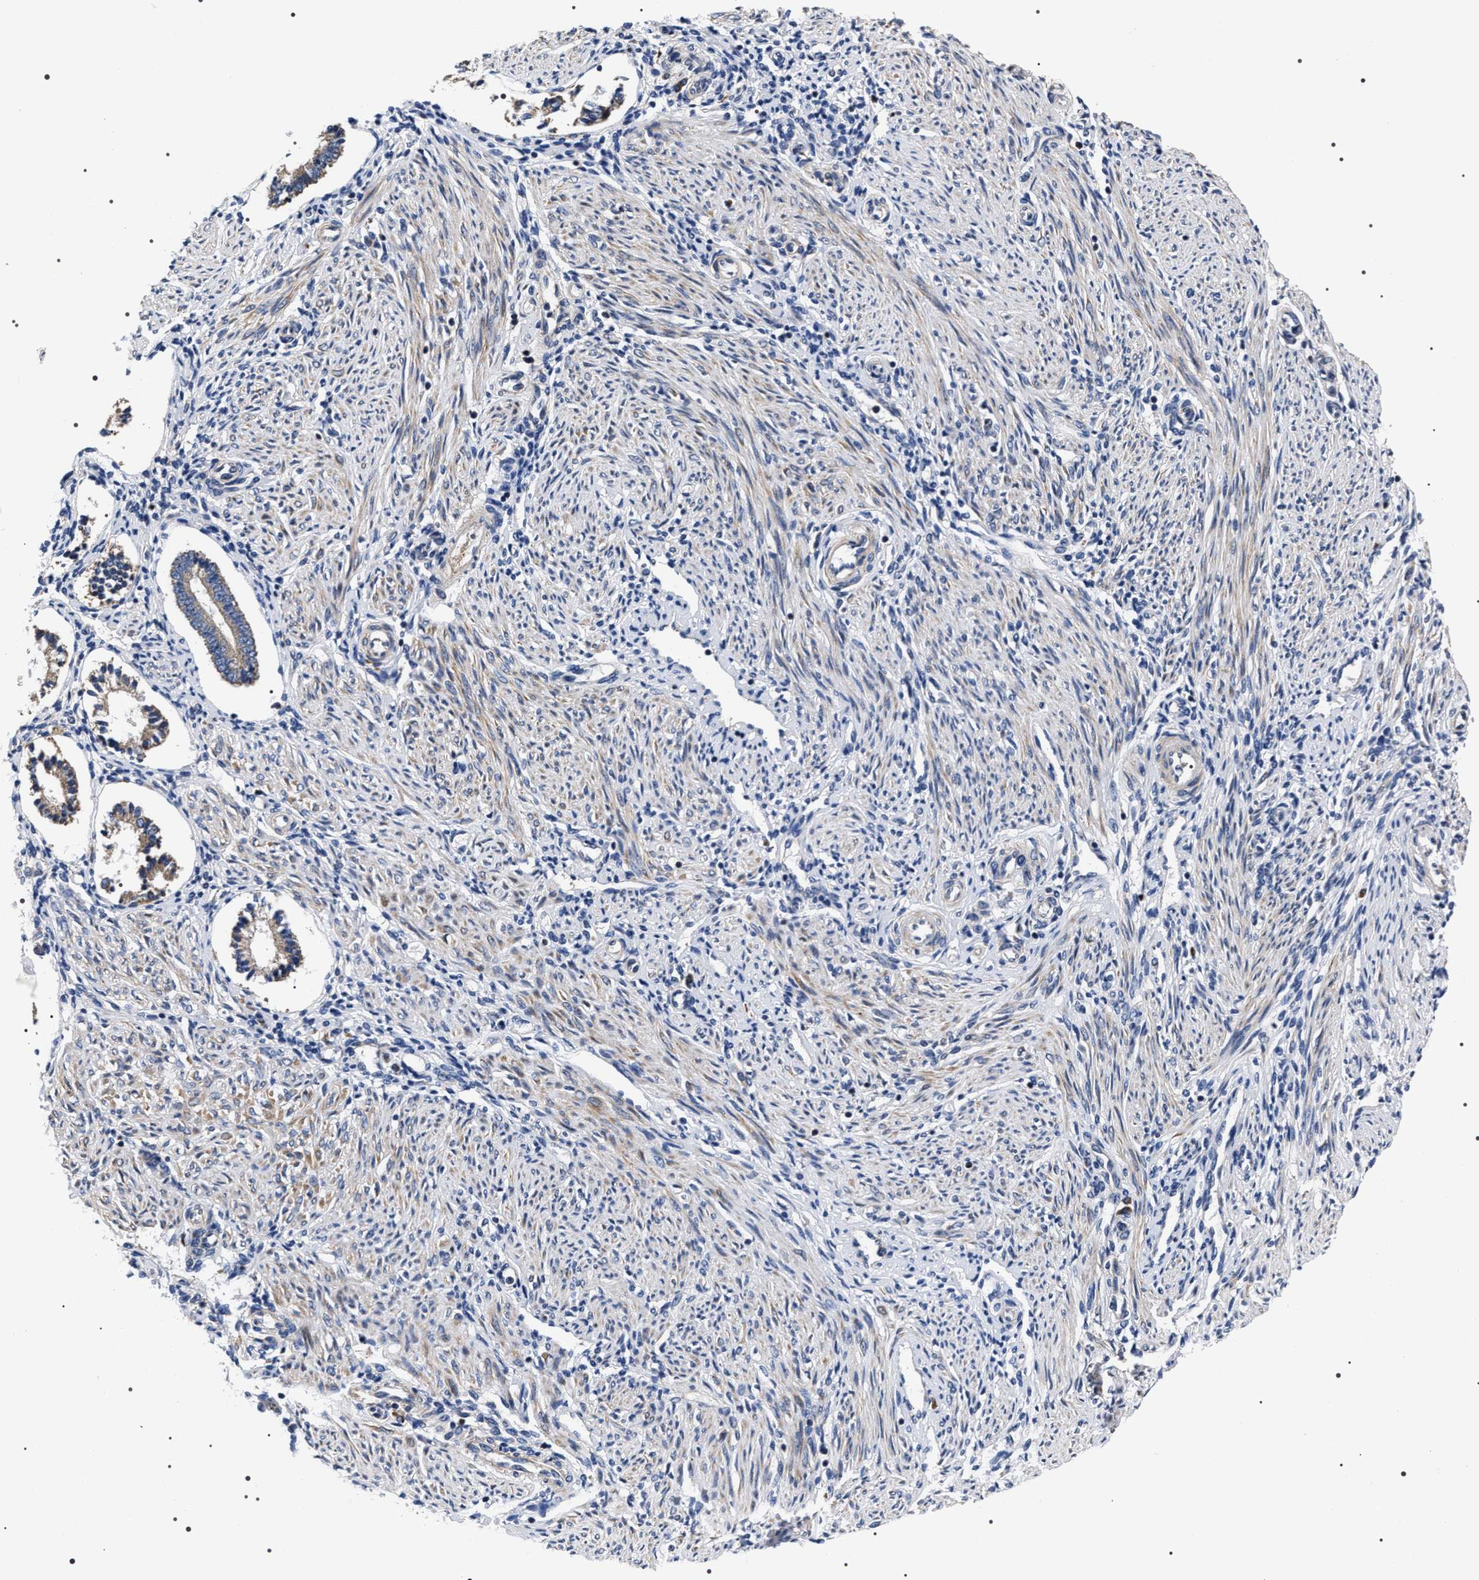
{"staining": {"intensity": "weak", "quantity": "<25%", "location": "cytoplasmic/membranous"}, "tissue": "endometrium", "cell_type": "Cells in endometrial stroma", "image_type": "normal", "snomed": [{"axis": "morphology", "description": "Normal tissue, NOS"}, {"axis": "topography", "description": "Endometrium"}], "caption": "Cells in endometrial stroma show no significant staining in benign endometrium. (DAB (3,3'-diaminobenzidine) immunohistochemistry visualized using brightfield microscopy, high magnification).", "gene": "MIS18A", "patient": {"sex": "female", "age": 42}}